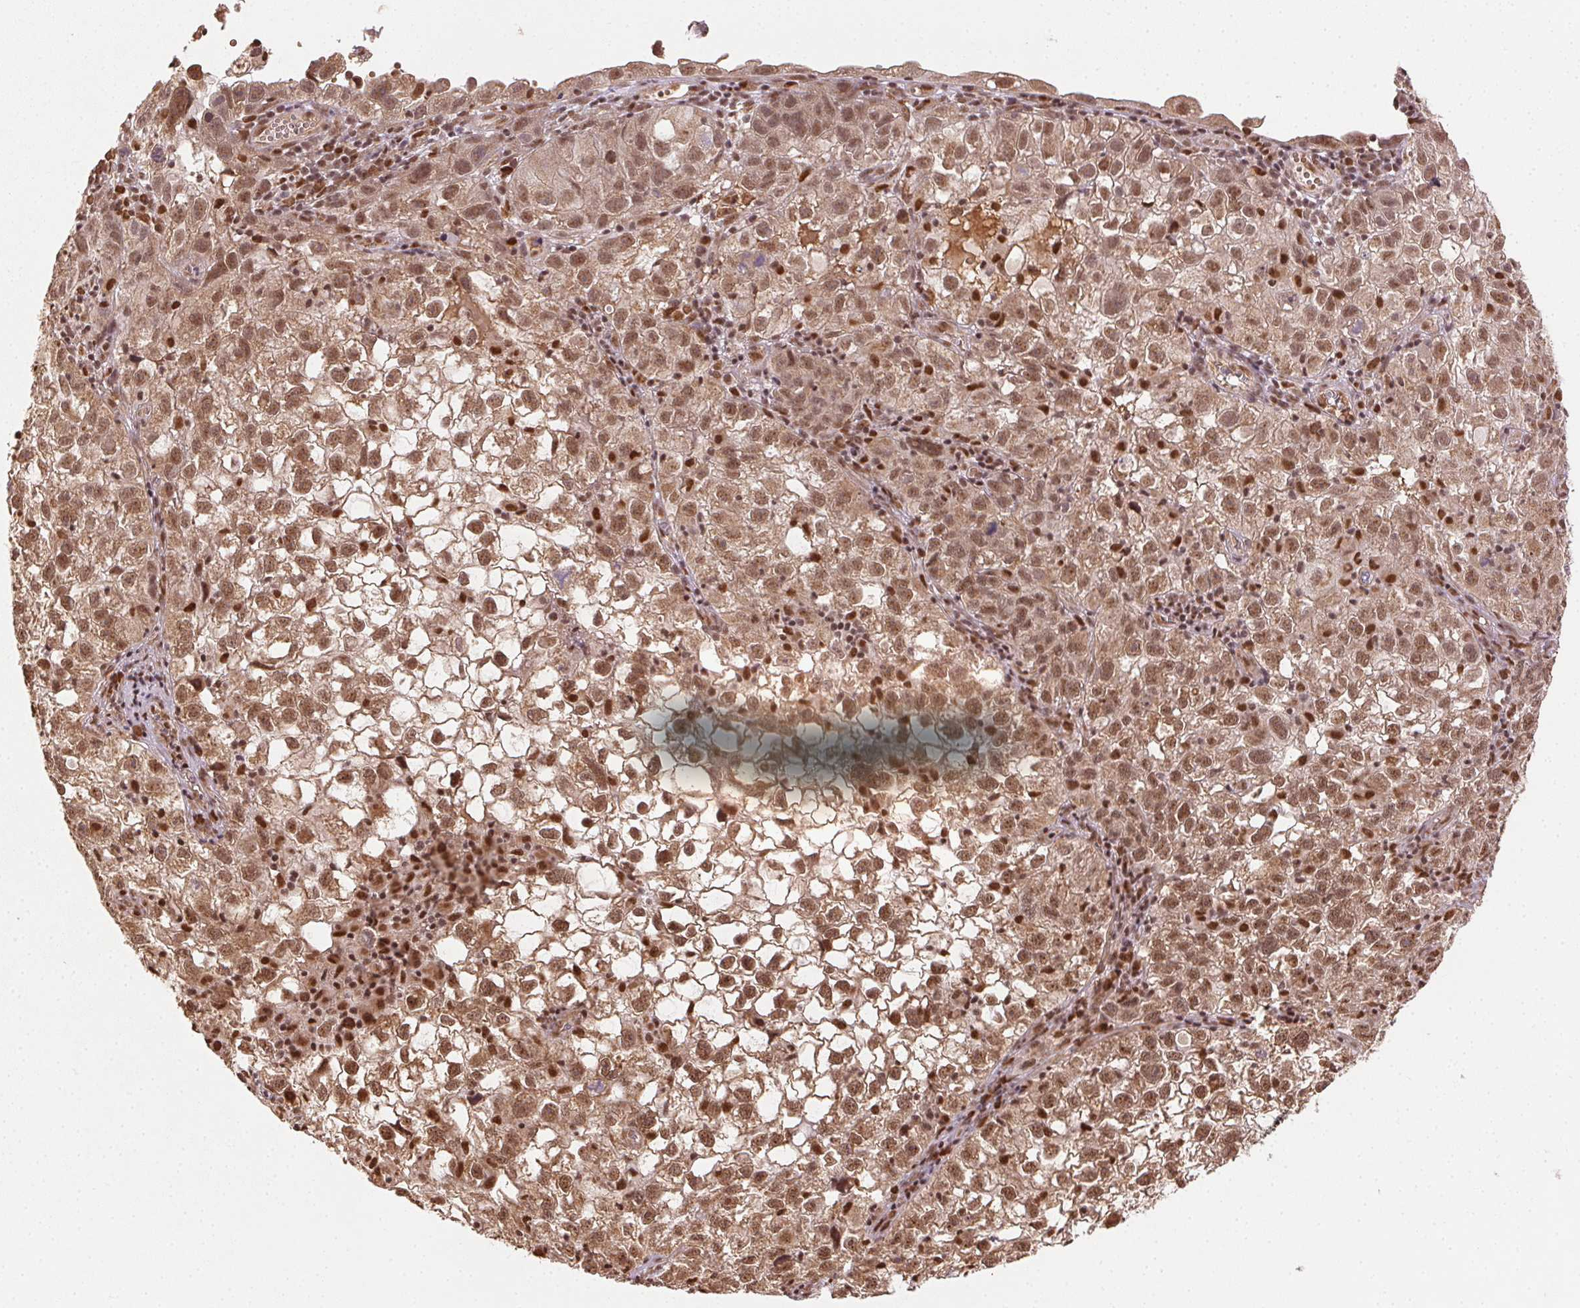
{"staining": {"intensity": "moderate", "quantity": ">75%", "location": "nuclear"}, "tissue": "cervical cancer", "cell_type": "Tumor cells", "image_type": "cancer", "snomed": [{"axis": "morphology", "description": "Squamous cell carcinoma, NOS"}, {"axis": "topography", "description": "Cervix"}], "caption": "There is medium levels of moderate nuclear staining in tumor cells of cervical cancer, as demonstrated by immunohistochemical staining (brown color).", "gene": "TREML4", "patient": {"sex": "female", "age": 55}}